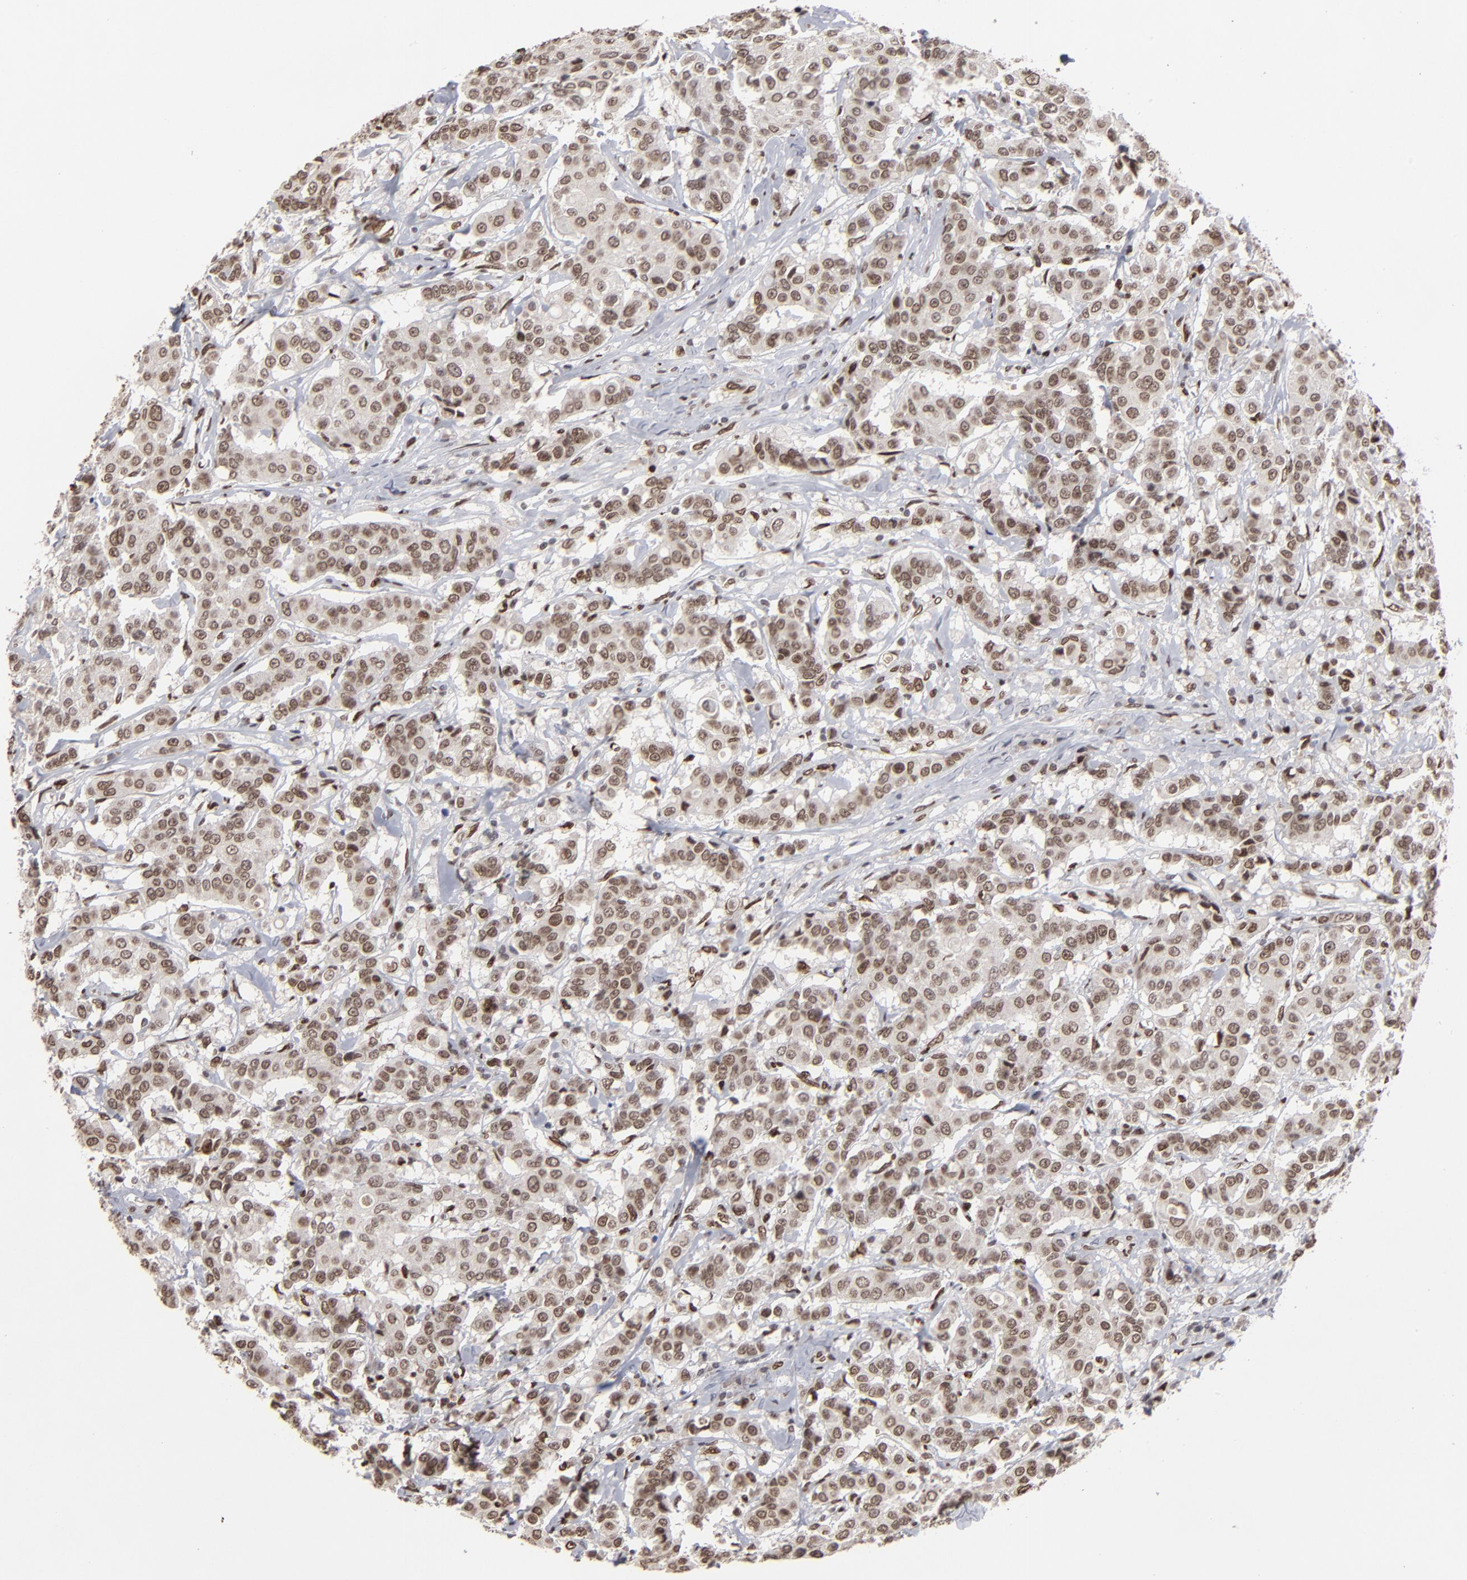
{"staining": {"intensity": "moderate", "quantity": ">75%", "location": "nuclear"}, "tissue": "breast cancer", "cell_type": "Tumor cells", "image_type": "cancer", "snomed": [{"axis": "morphology", "description": "Duct carcinoma"}, {"axis": "topography", "description": "Breast"}], "caption": "The micrograph reveals a brown stain indicating the presence of a protein in the nuclear of tumor cells in breast cancer. Nuclei are stained in blue.", "gene": "BAZ1A", "patient": {"sex": "female", "age": 27}}